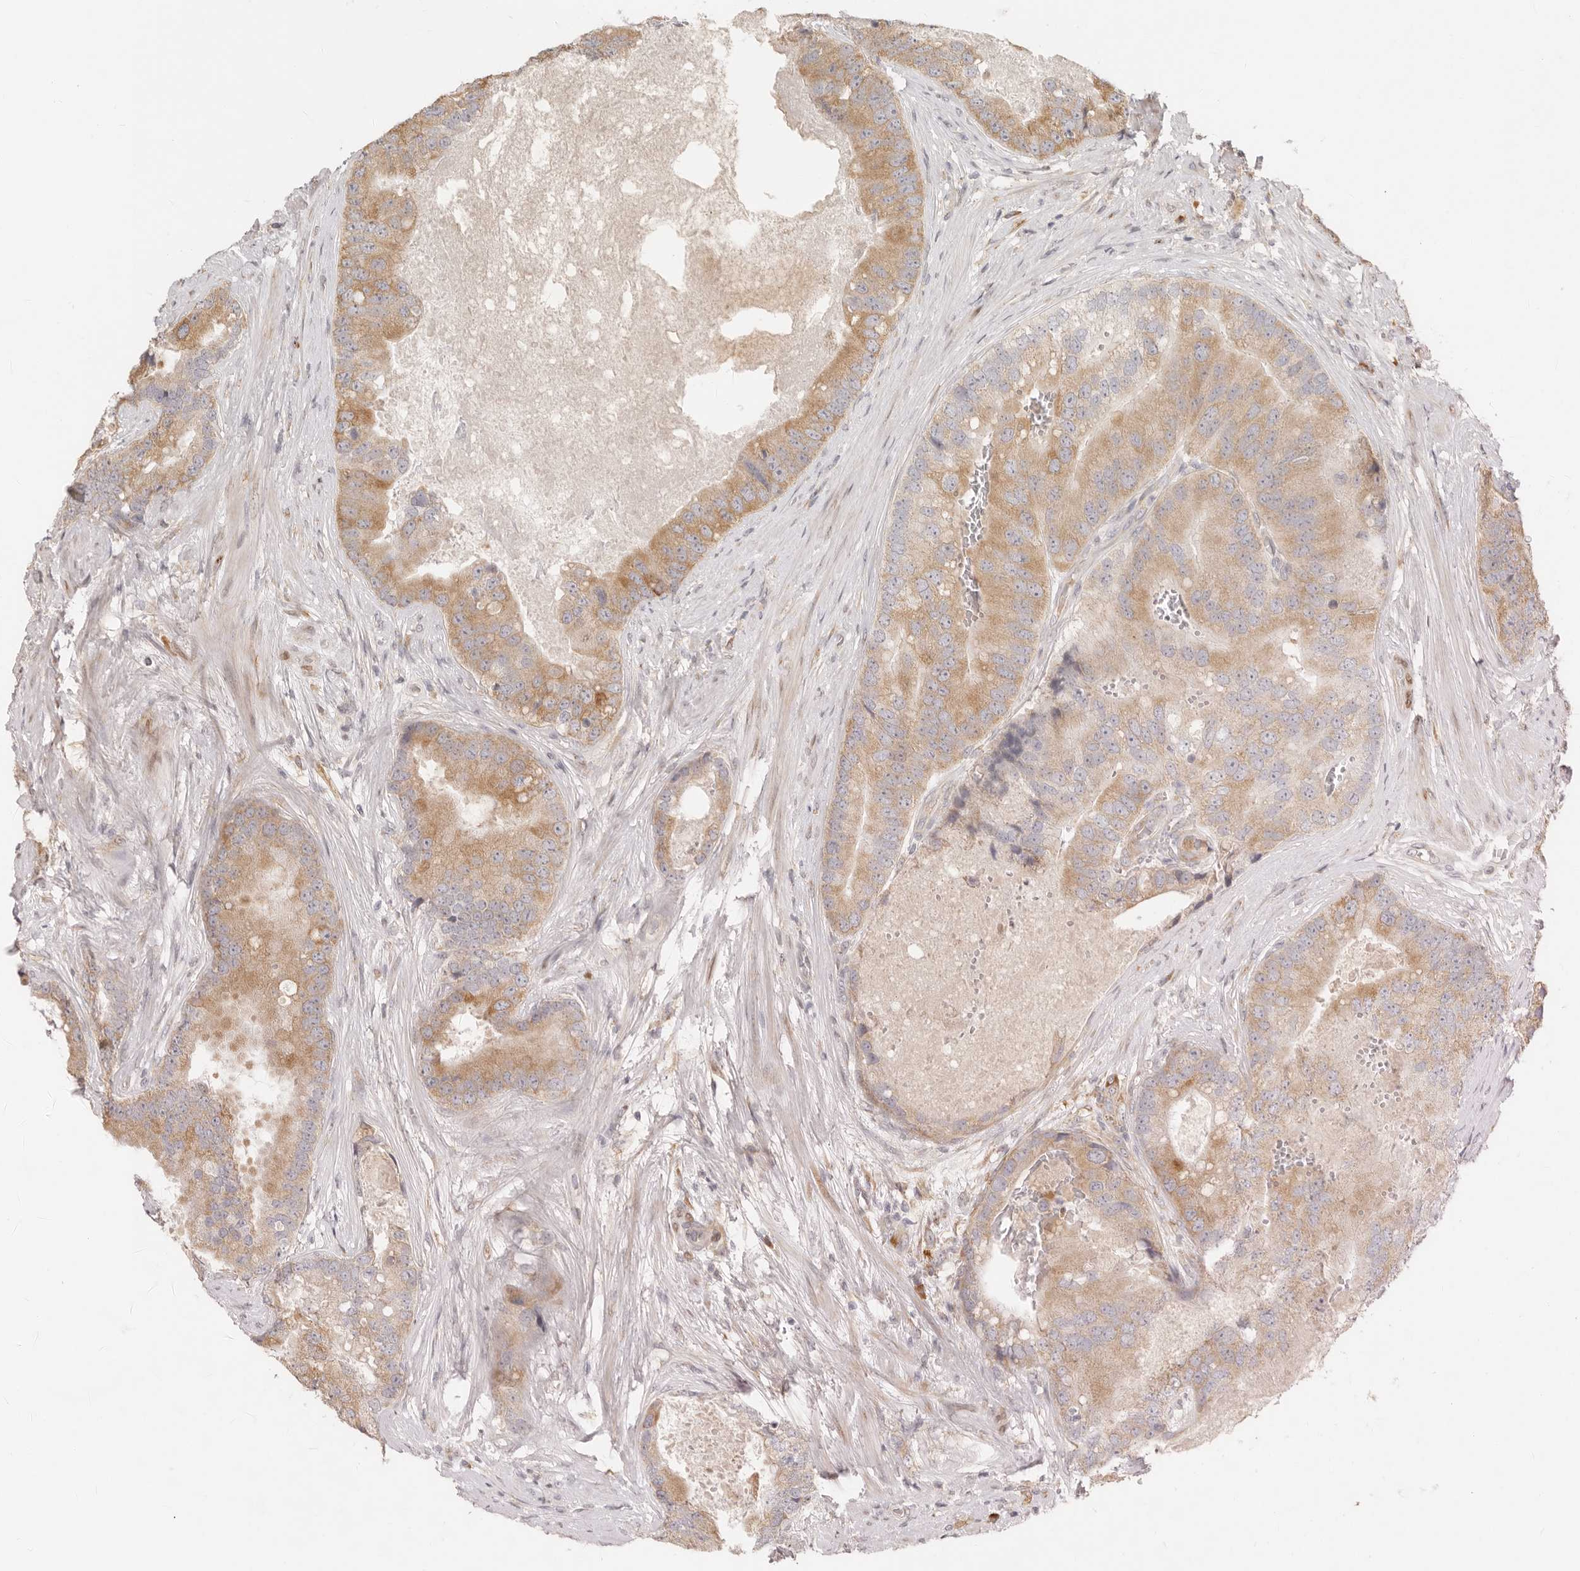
{"staining": {"intensity": "moderate", "quantity": ">75%", "location": "cytoplasmic/membranous"}, "tissue": "prostate cancer", "cell_type": "Tumor cells", "image_type": "cancer", "snomed": [{"axis": "morphology", "description": "Adenocarcinoma, High grade"}, {"axis": "topography", "description": "Prostate"}], "caption": "Prostate adenocarcinoma (high-grade) stained with immunohistochemistry displays moderate cytoplasmic/membranous positivity in about >75% of tumor cells. (IHC, brightfield microscopy, high magnification).", "gene": "PABPC4", "patient": {"sex": "male", "age": 70}}